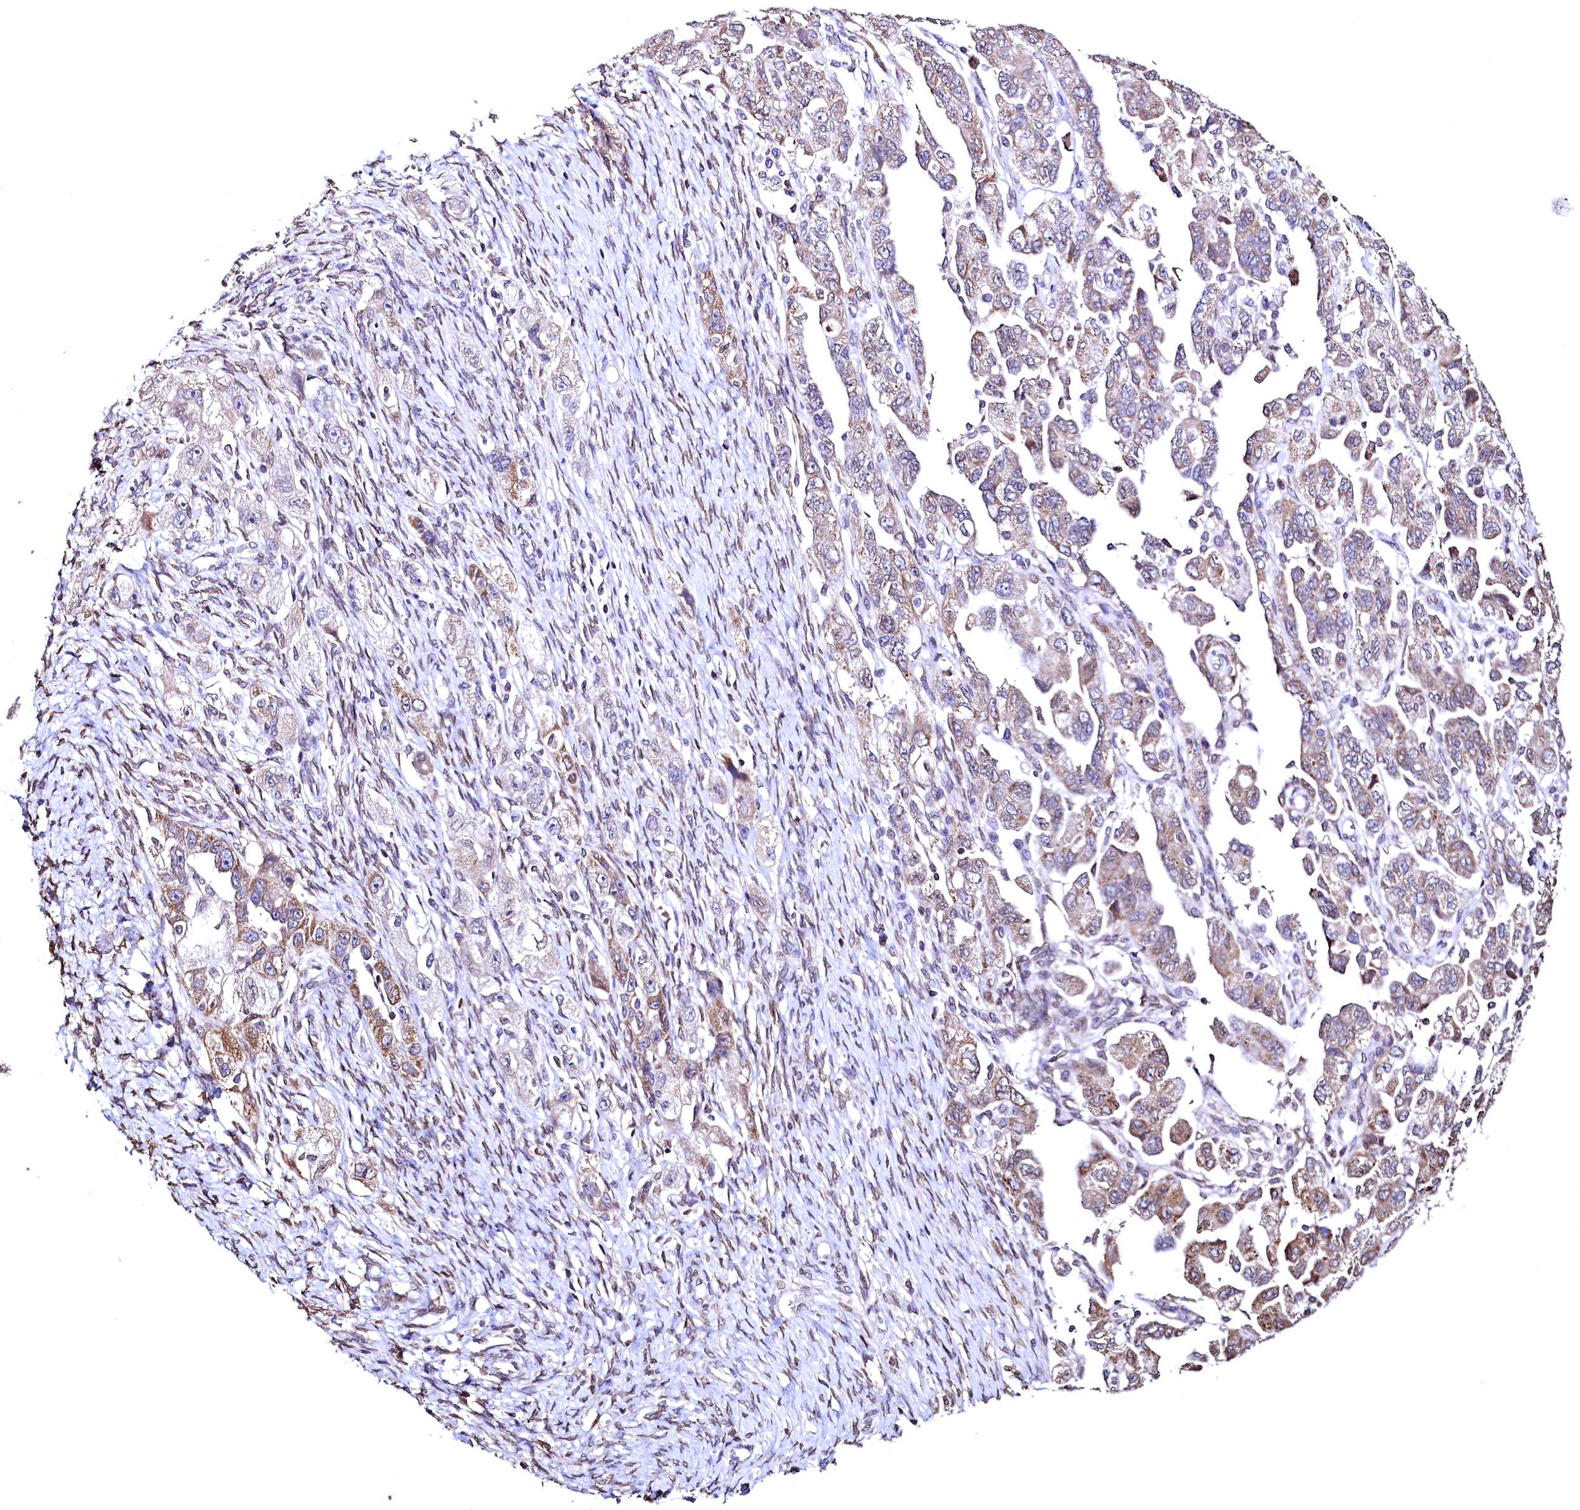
{"staining": {"intensity": "moderate", "quantity": "25%-75%", "location": "cytoplasmic/membranous"}, "tissue": "ovarian cancer", "cell_type": "Tumor cells", "image_type": "cancer", "snomed": [{"axis": "morphology", "description": "Carcinoma, NOS"}, {"axis": "morphology", "description": "Cystadenocarcinoma, serous, NOS"}, {"axis": "topography", "description": "Ovary"}], "caption": "Protein expression by immunohistochemistry (IHC) shows moderate cytoplasmic/membranous expression in approximately 25%-75% of tumor cells in carcinoma (ovarian).", "gene": "HAND1", "patient": {"sex": "female", "age": 69}}